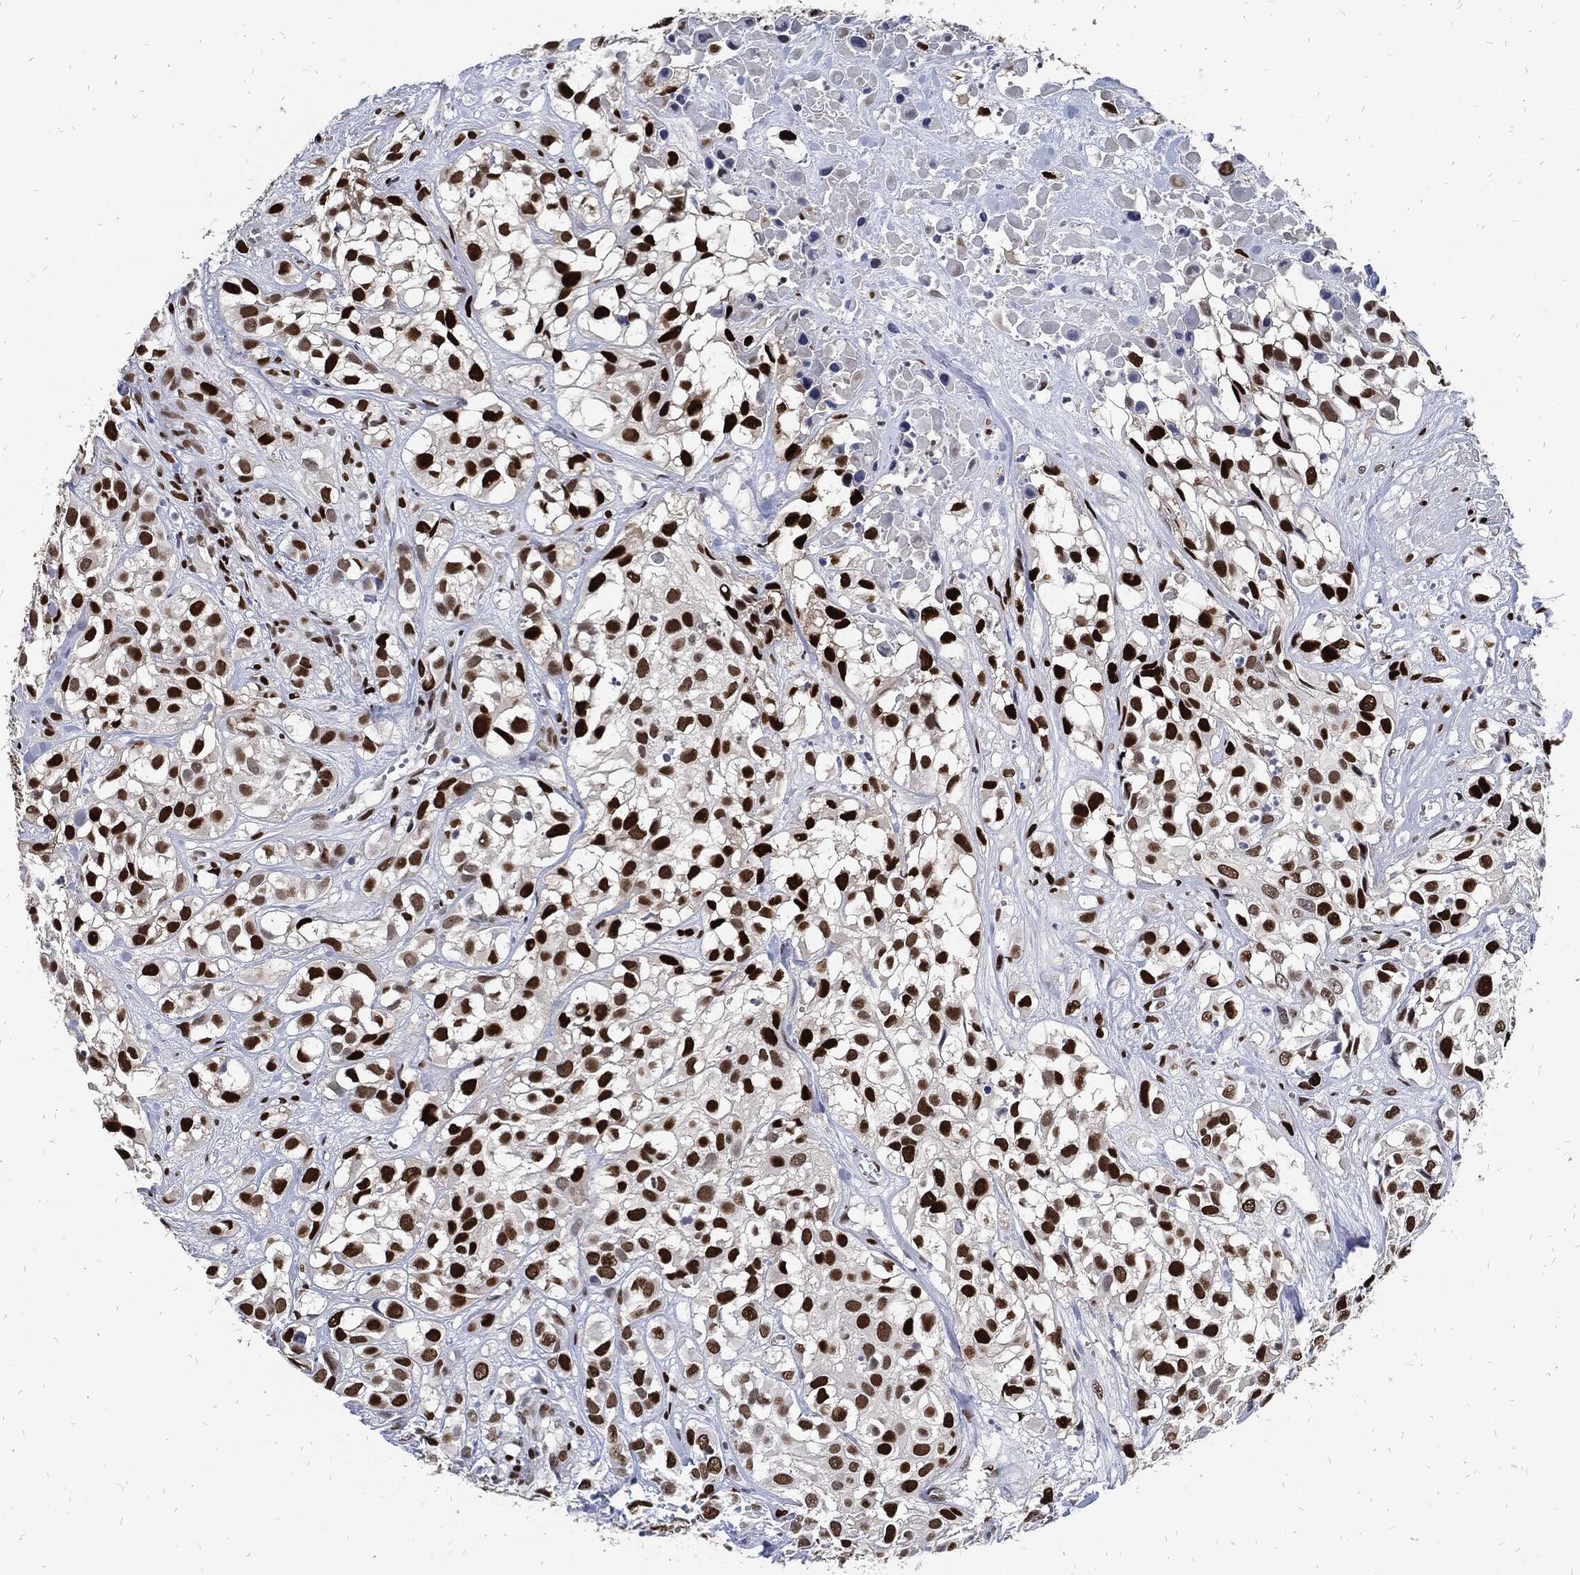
{"staining": {"intensity": "strong", "quantity": ">75%", "location": "nuclear"}, "tissue": "urothelial cancer", "cell_type": "Tumor cells", "image_type": "cancer", "snomed": [{"axis": "morphology", "description": "Urothelial carcinoma, High grade"}, {"axis": "topography", "description": "Urinary bladder"}], "caption": "A histopathology image of human urothelial cancer stained for a protein demonstrates strong nuclear brown staining in tumor cells.", "gene": "JUN", "patient": {"sex": "male", "age": 56}}